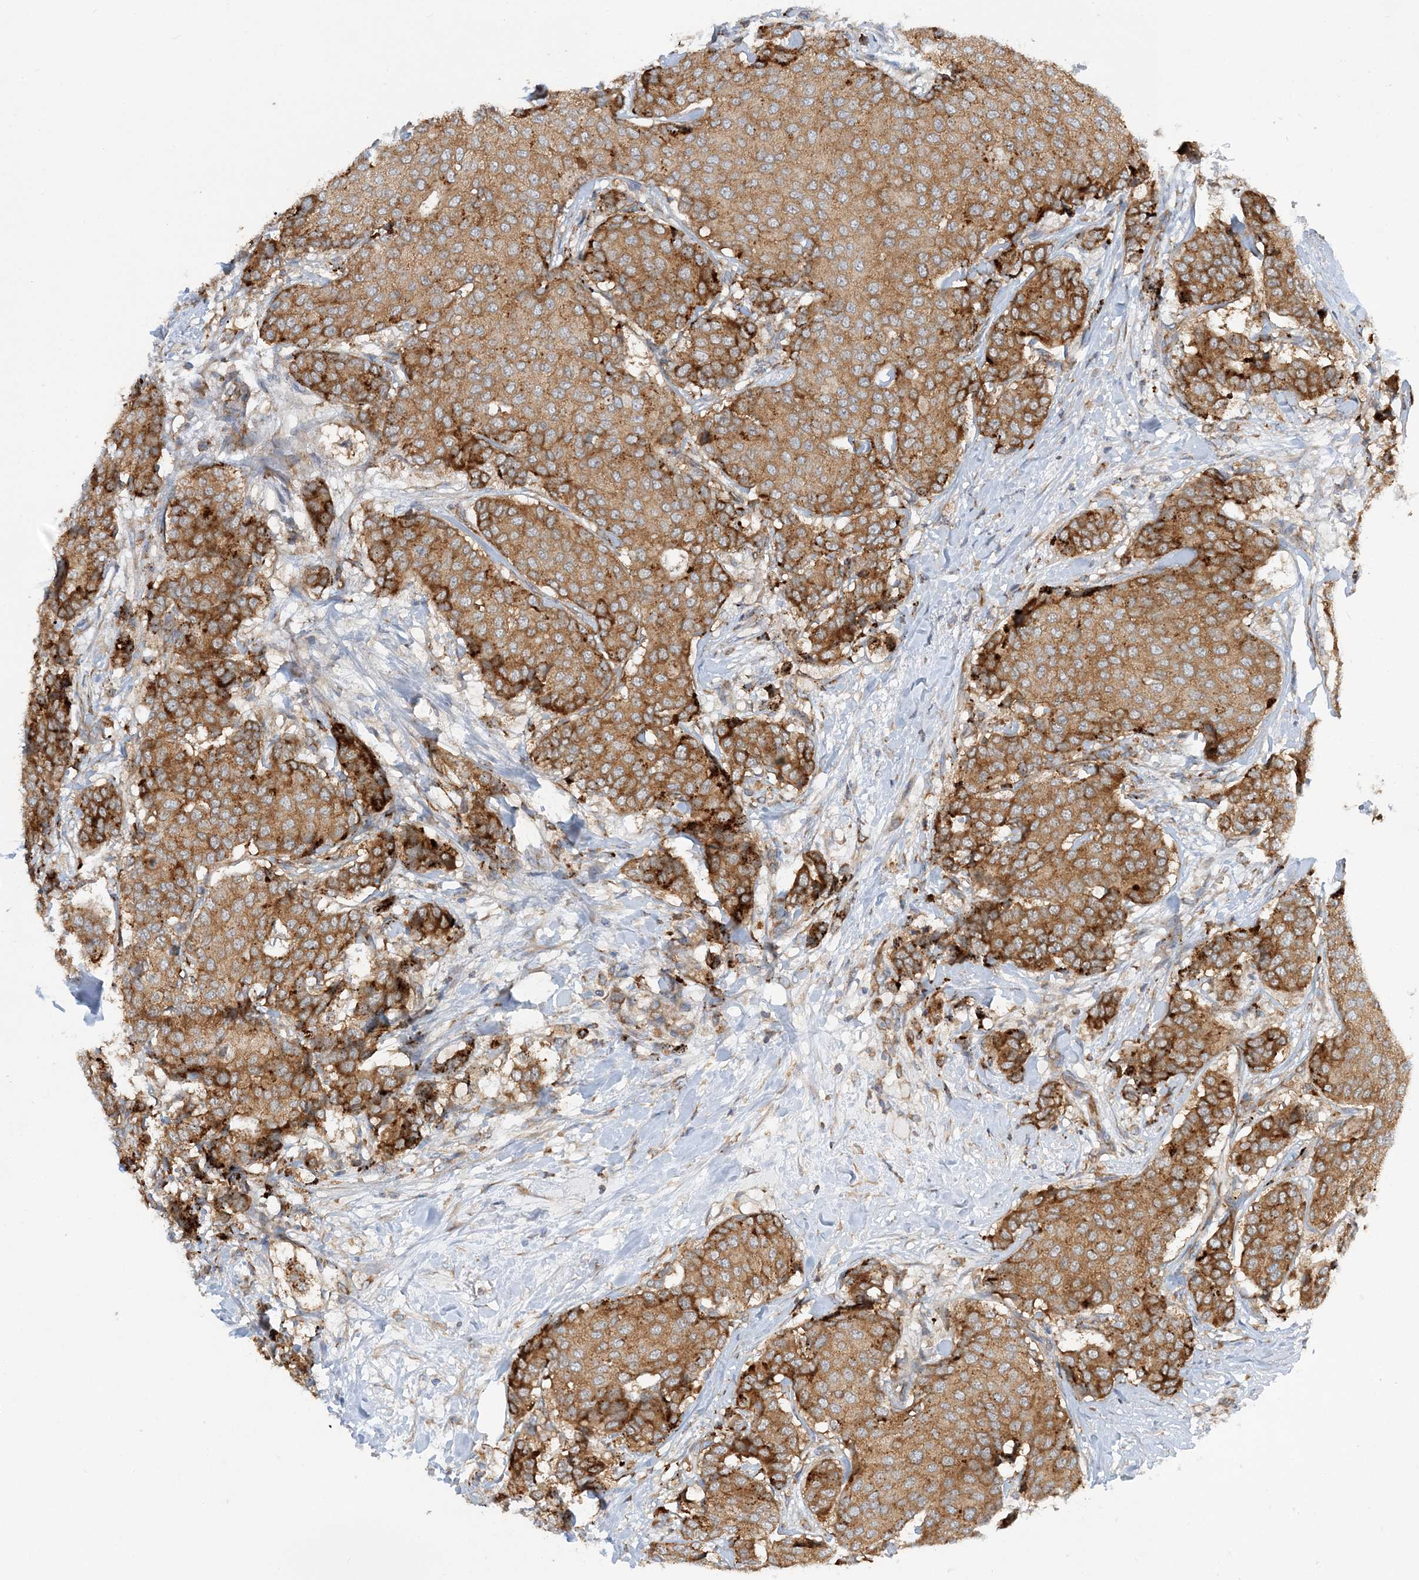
{"staining": {"intensity": "moderate", "quantity": ">75%", "location": "cytoplasmic/membranous"}, "tissue": "breast cancer", "cell_type": "Tumor cells", "image_type": "cancer", "snomed": [{"axis": "morphology", "description": "Duct carcinoma"}, {"axis": "topography", "description": "Breast"}], "caption": "Moderate cytoplasmic/membranous positivity is present in about >75% of tumor cells in breast invasive ductal carcinoma.", "gene": "LARP4B", "patient": {"sex": "female", "age": 75}}